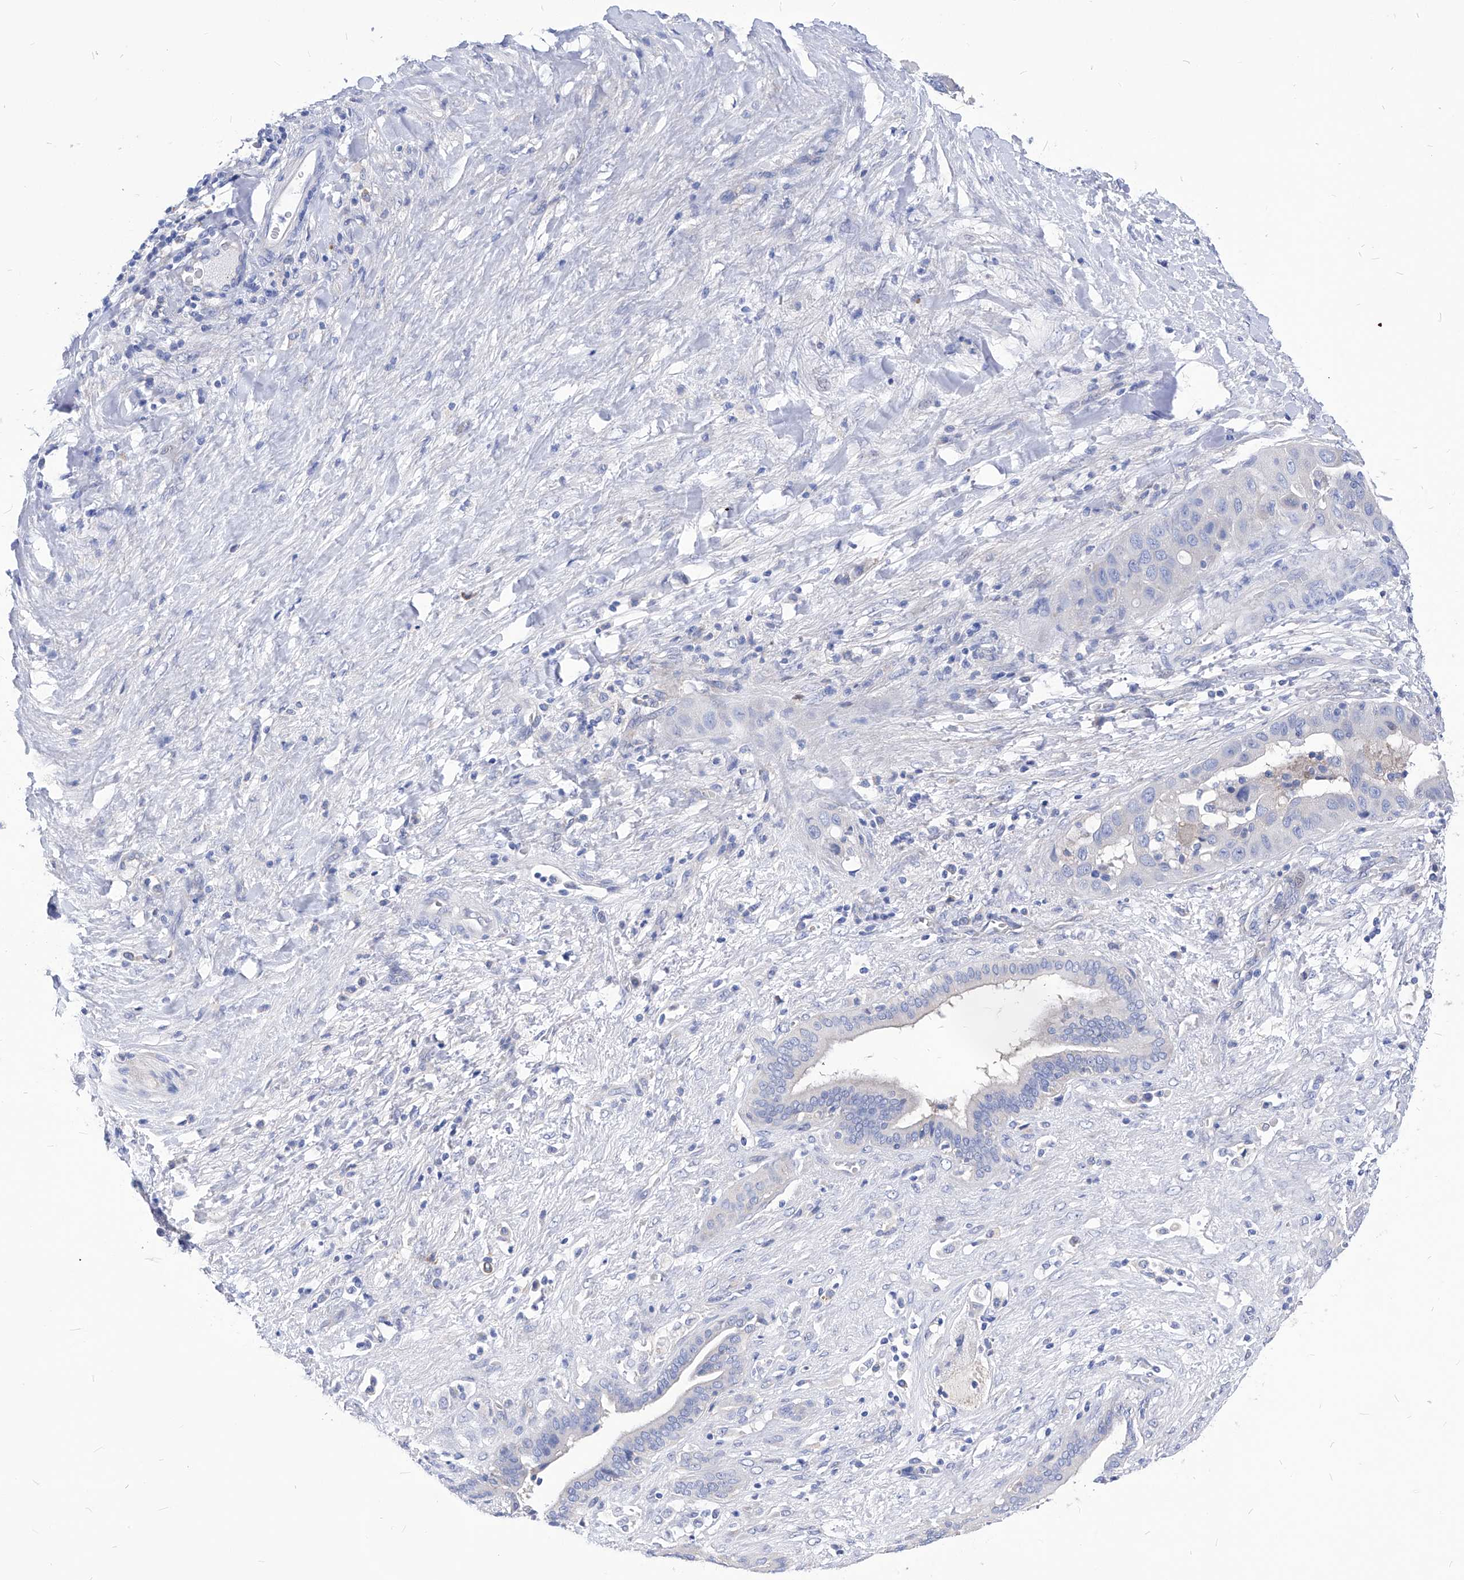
{"staining": {"intensity": "negative", "quantity": "none", "location": "none"}, "tissue": "liver cancer", "cell_type": "Tumor cells", "image_type": "cancer", "snomed": [{"axis": "morphology", "description": "Cholangiocarcinoma"}, {"axis": "topography", "description": "Liver"}], "caption": "Immunohistochemistry (IHC) image of liver cancer (cholangiocarcinoma) stained for a protein (brown), which exhibits no positivity in tumor cells. The staining was performed using DAB (3,3'-diaminobenzidine) to visualize the protein expression in brown, while the nuclei were stained in blue with hematoxylin (Magnification: 20x).", "gene": "XPNPEP1", "patient": {"sex": "female", "age": 52}}